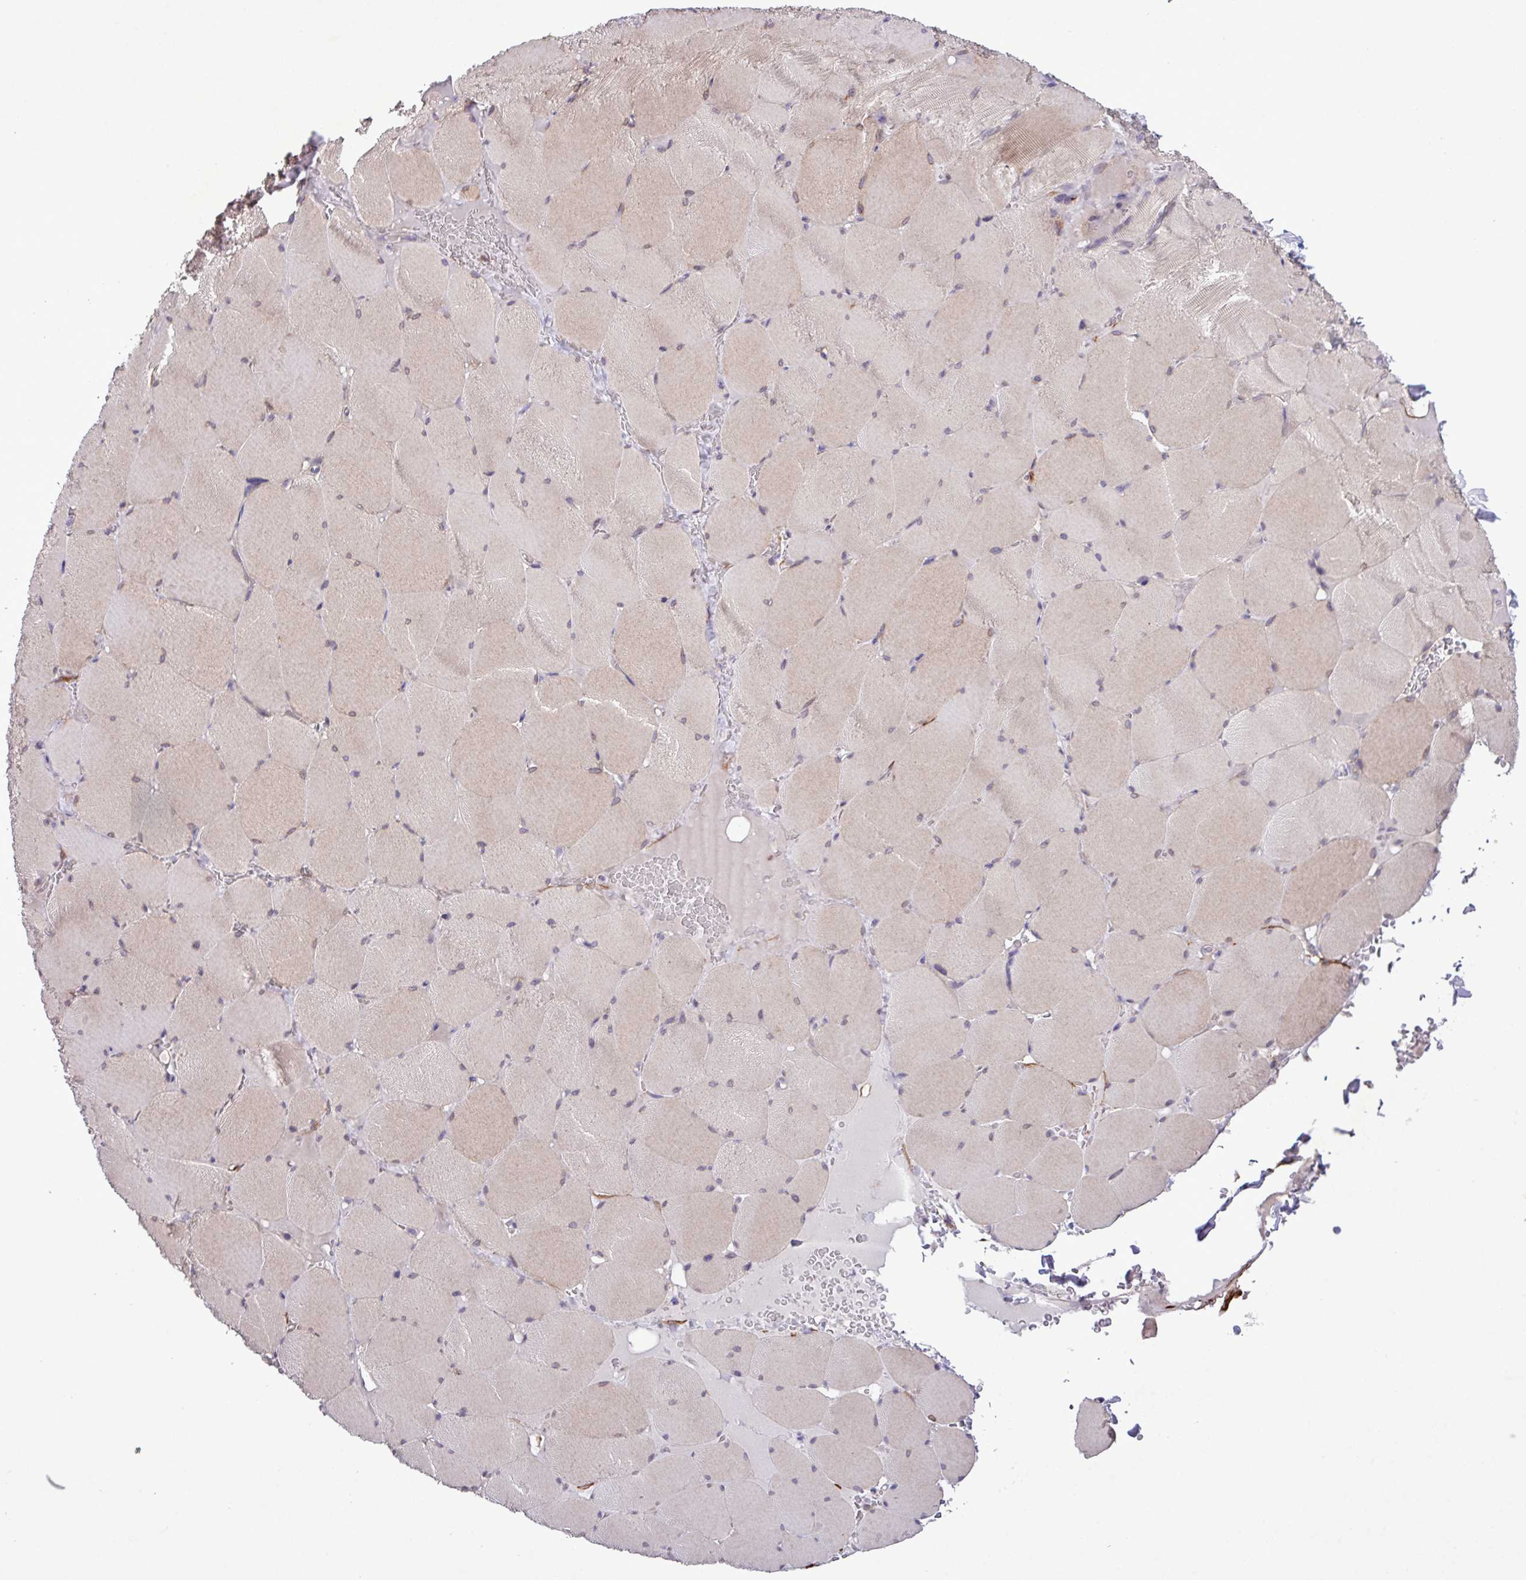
{"staining": {"intensity": "weak", "quantity": "25%-75%", "location": "cytoplasmic/membranous"}, "tissue": "skeletal muscle", "cell_type": "Myocytes", "image_type": "normal", "snomed": [{"axis": "morphology", "description": "Normal tissue, NOS"}, {"axis": "topography", "description": "Skeletal muscle"}, {"axis": "topography", "description": "Head-Neck"}], "caption": "DAB immunohistochemical staining of benign skeletal muscle displays weak cytoplasmic/membranous protein positivity in about 25%-75% of myocytes.", "gene": "CD248", "patient": {"sex": "male", "age": 66}}